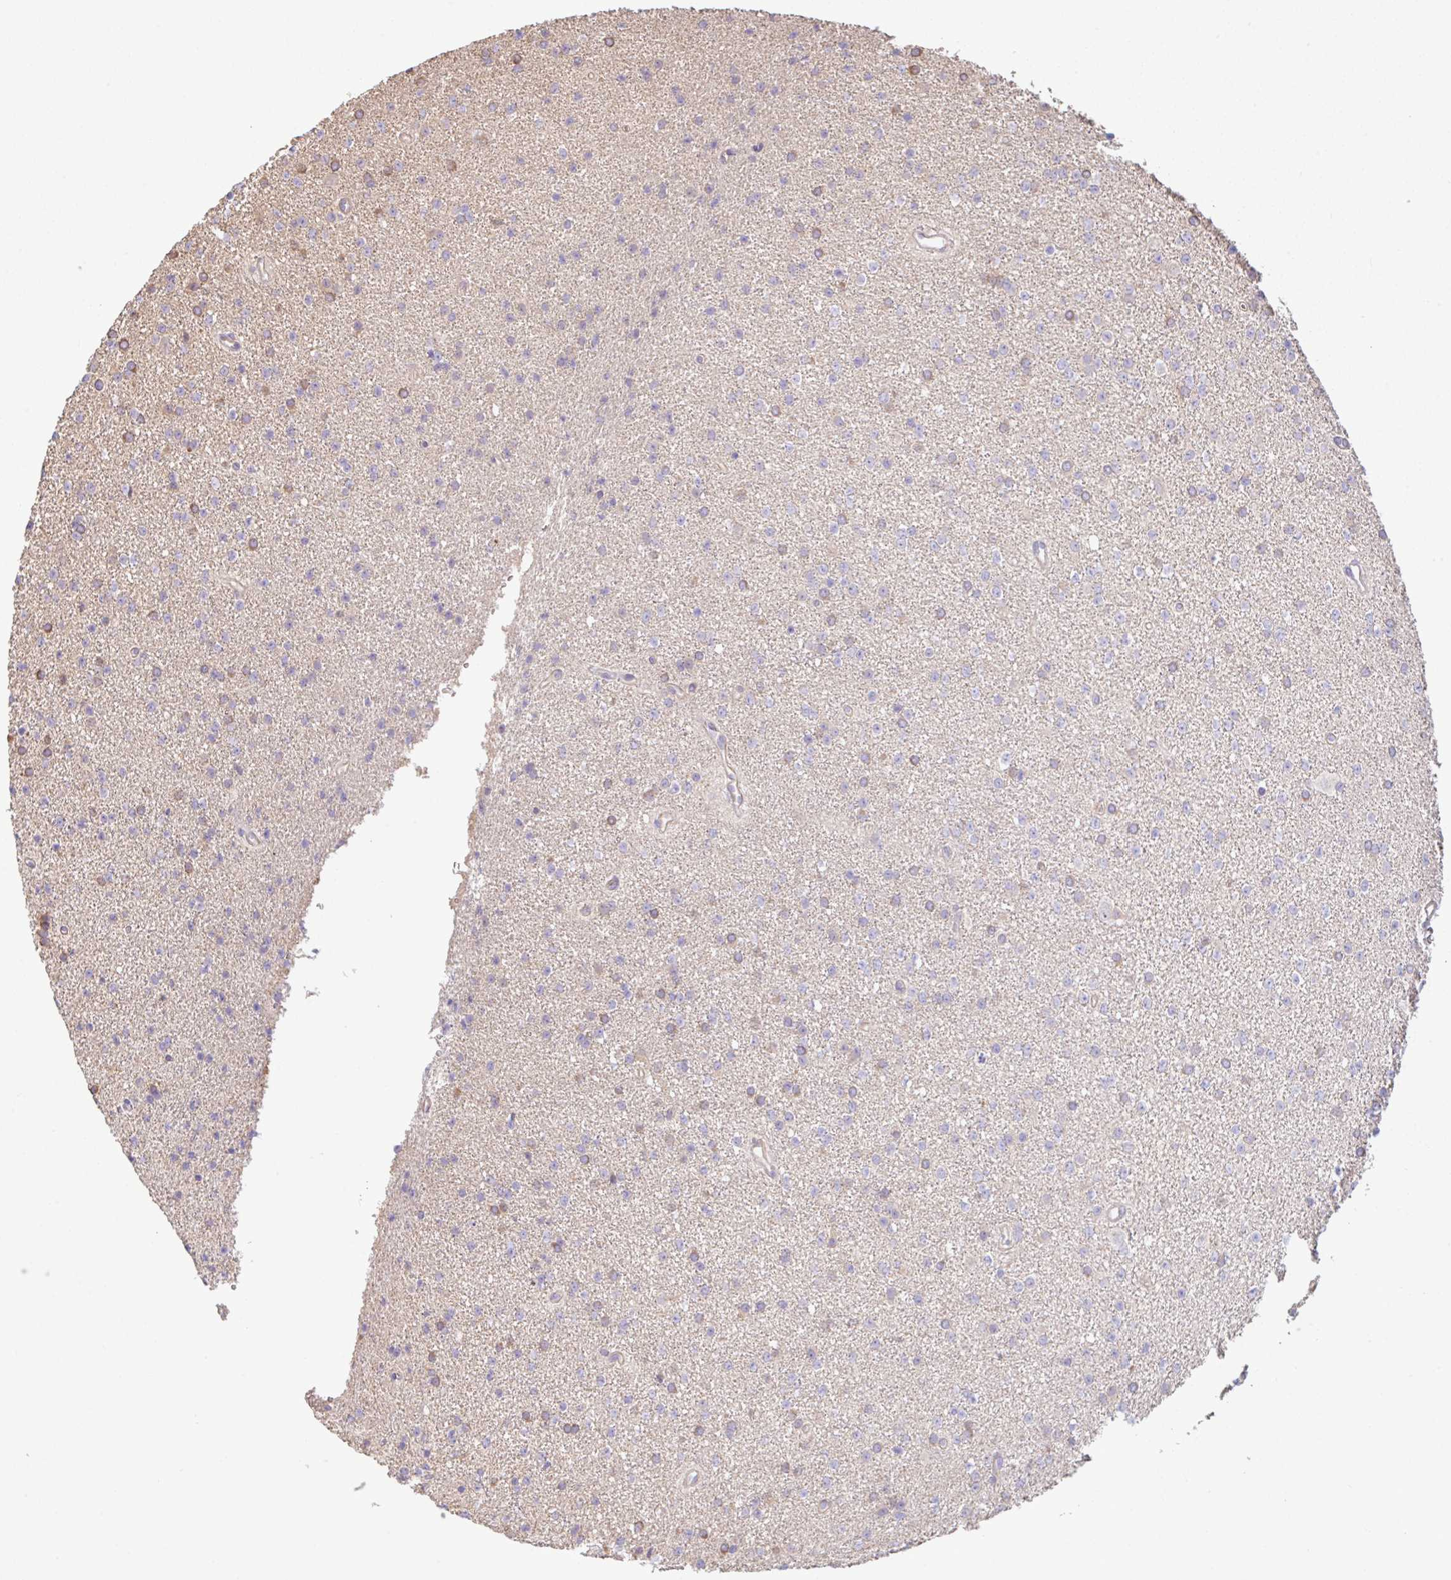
{"staining": {"intensity": "negative", "quantity": "none", "location": "none"}, "tissue": "glioma", "cell_type": "Tumor cells", "image_type": "cancer", "snomed": [{"axis": "morphology", "description": "Glioma, malignant, Low grade"}, {"axis": "topography", "description": "Brain"}], "caption": "Protein analysis of glioma exhibits no significant expression in tumor cells. (Immunohistochemistry (ihc), brightfield microscopy, high magnification).", "gene": "PLCD4", "patient": {"sex": "female", "age": 34}}